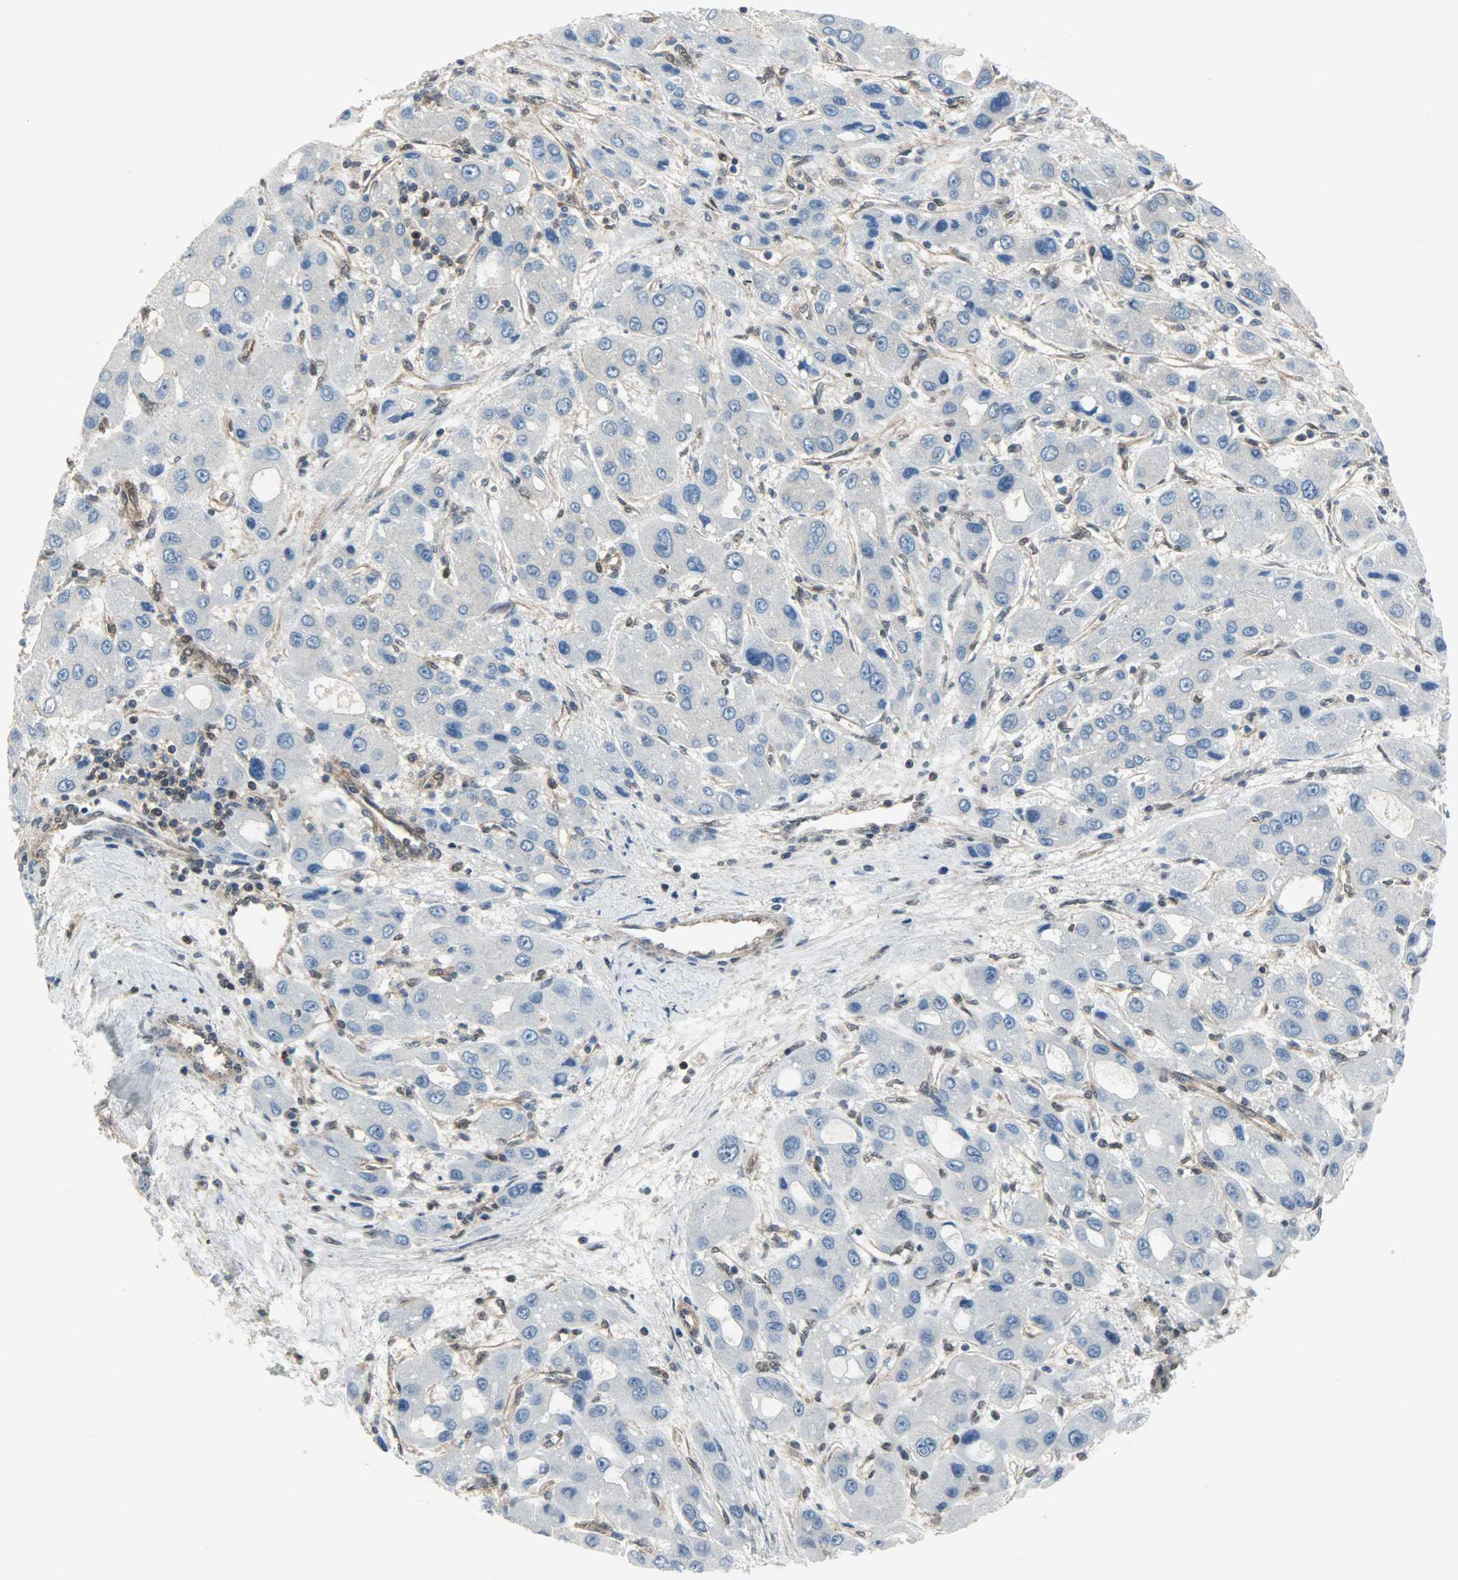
{"staining": {"intensity": "negative", "quantity": "none", "location": "none"}, "tissue": "liver cancer", "cell_type": "Tumor cells", "image_type": "cancer", "snomed": [{"axis": "morphology", "description": "Carcinoma, Hepatocellular, NOS"}, {"axis": "topography", "description": "Liver"}], "caption": "High magnification brightfield microscopy of hepatocellular carcinoma (liver) stained with DAB (3,3'-diaminobenzidine) (brown) and counterstained with hematoxylin (blue): tumor cells show no significant positivity. (Stains: DAB immunohistochemistry with hematoxylin counter stain, Microscopy: brightfield microscopy at high magnification).", "gene": "LDHB", "patient": {"sex": "male", "age": 55}}